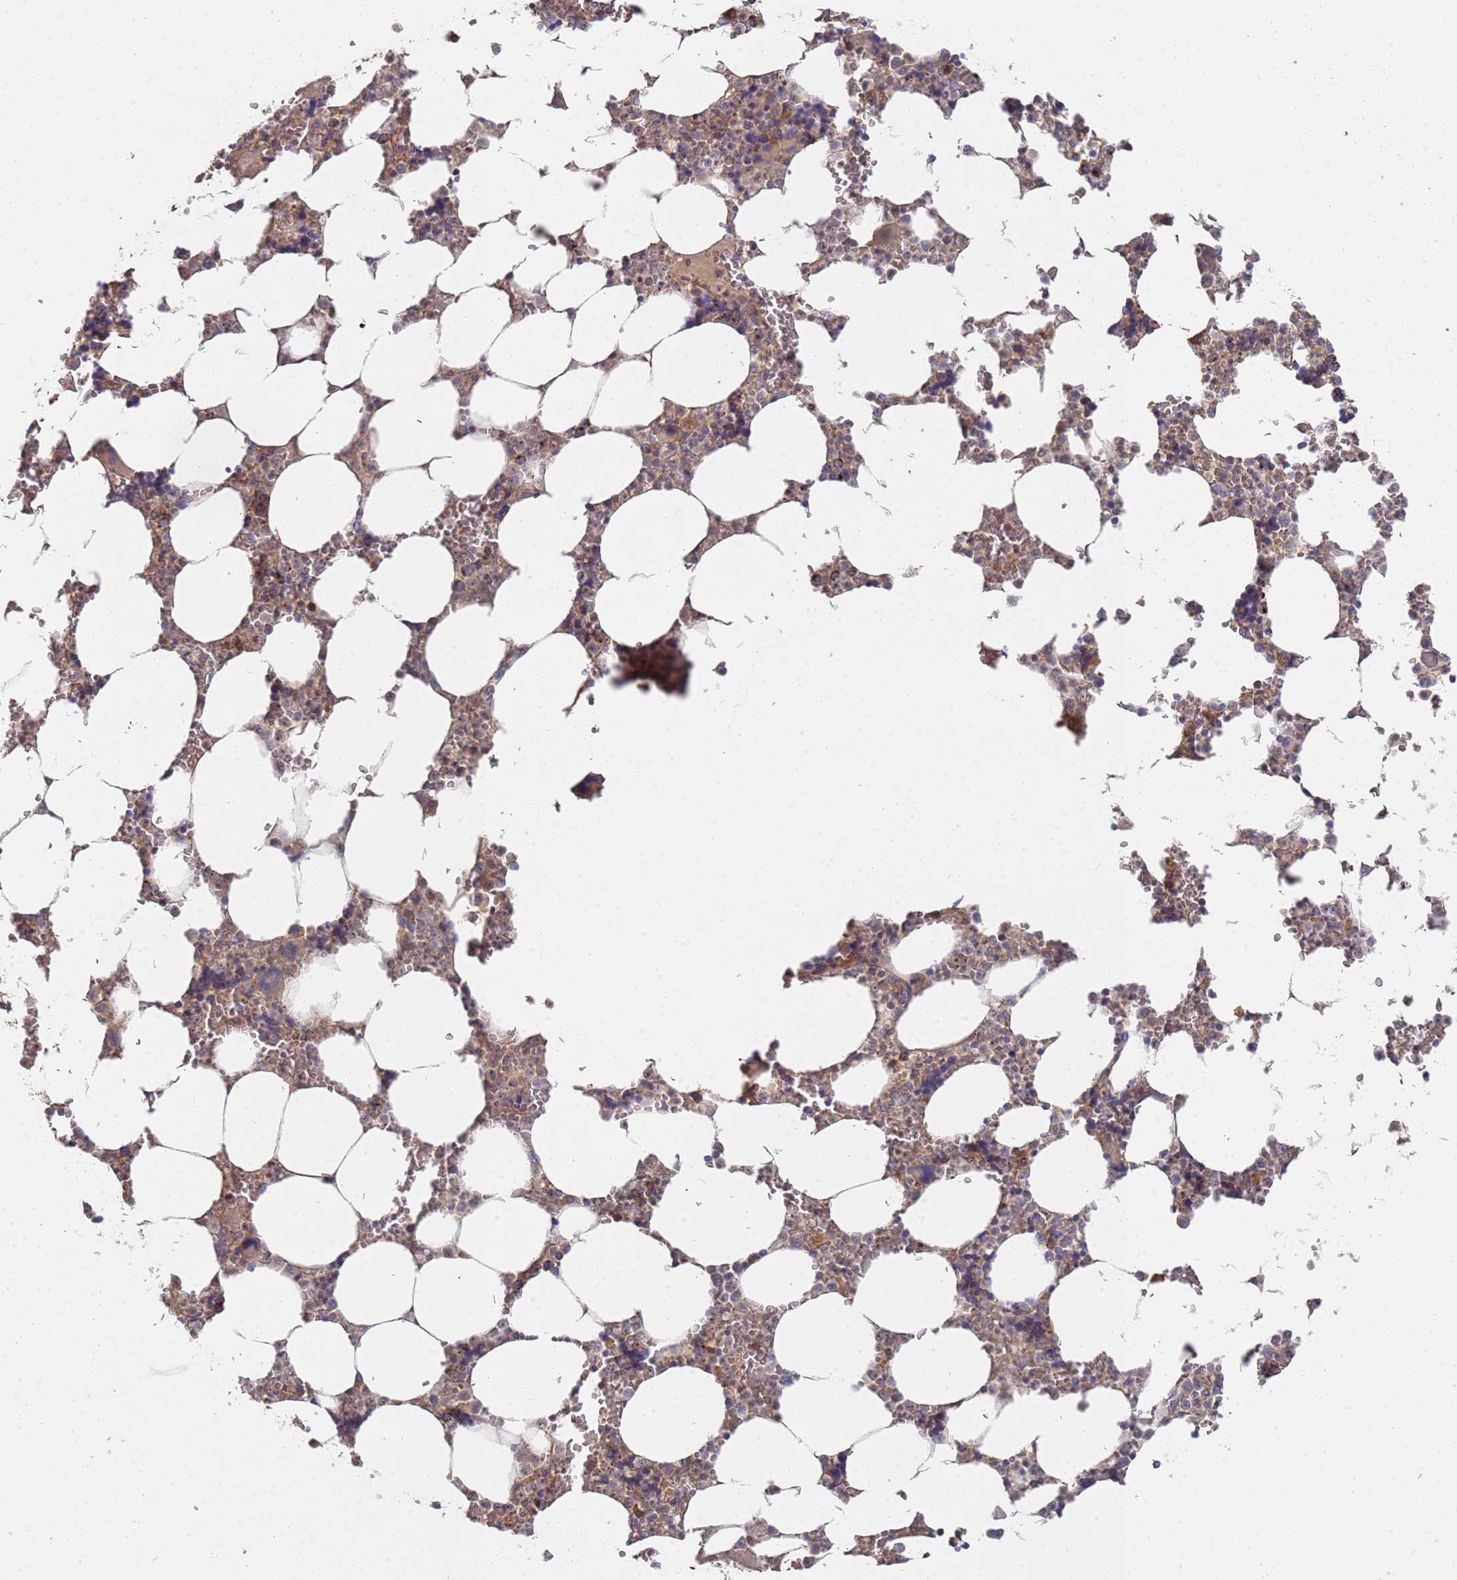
{"staining": {"intensity": "strong", "quantity": "<25%", "location": "cytoplasmic/membranous"}, "tissue": "bone marrow", "cell_type": "Hematopoietic cells", "image_type": "normal", "snomed": [{"axis": "morphology", "description": "Normal tissue, NOS"}, {"axis": "topography", "description": "Bone marrow"}], "caption": "Immunohistochemical staining of unremarkable human bone marrow displays medium levels of strong cytoplasmic/membranous expression in about <25% of hematopoietic cells.", "gene": "ABCB6", "patient": {"sex": "male", "age": 64}}